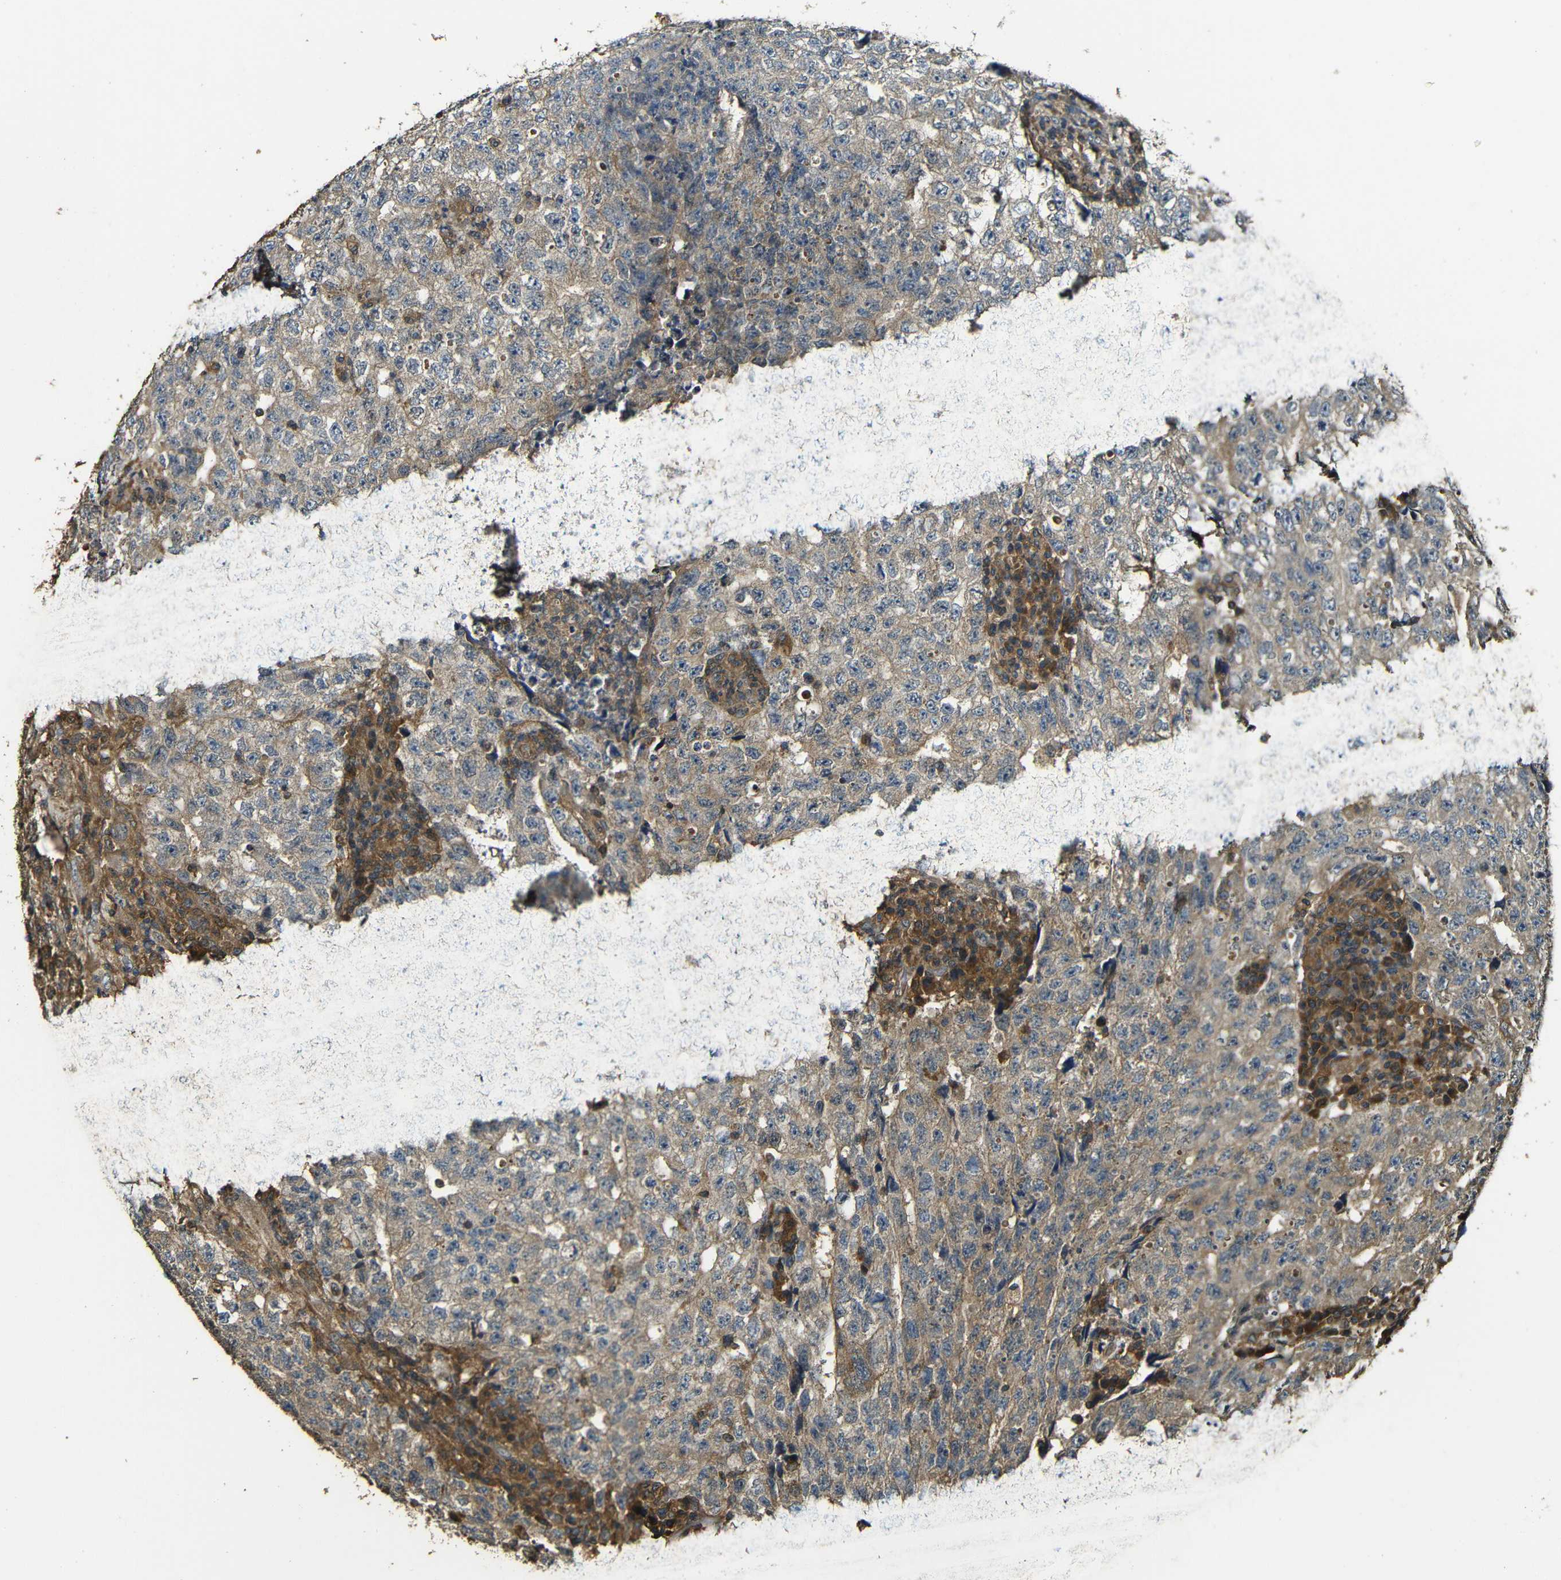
{"staining": {"intensity": "weak", "quantity": ">75%", "location": "cytoplasmic/membranous"}, "tissue": "testis cancer", "cell_type": "Tumor cells", "image_type": "cancer", "snomed": [{"axis": "morphology", "description": "Necrosis, NOS"}, {"axis": "morphology", "description": "Carcinoma, Embryonal, NOS"}, {"axis": "topography", "description": "Testis"}], "caption": "Testis cancer stained with DAB immunohistochemistry exhibits low levels of weak cytoplasmic/membranous expression in approximately >75% of tumor cells.", "gene": "CASP8", "patient": {"sex": "male", "age": 19}}